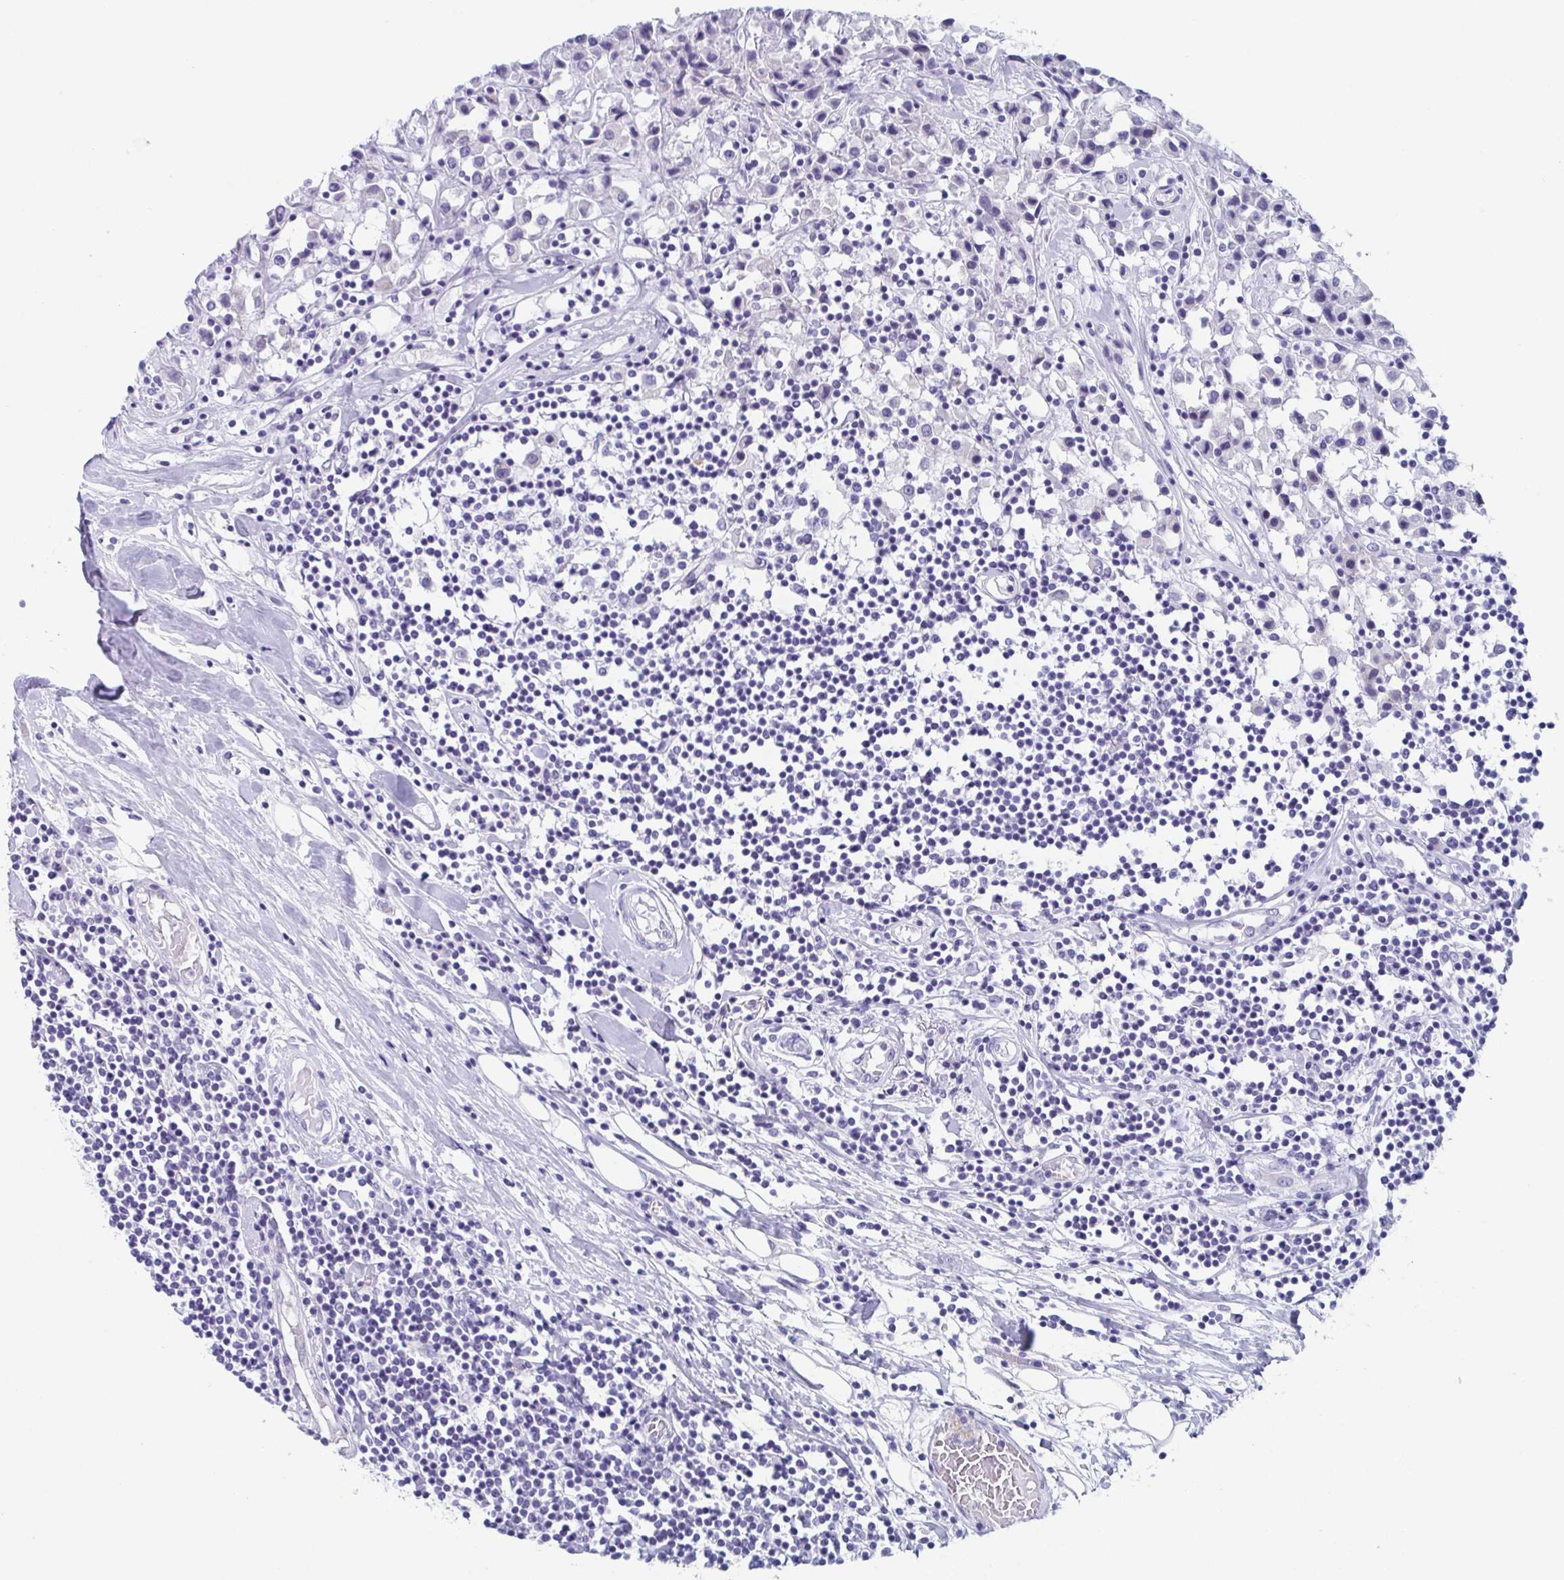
{"staining": {"intensity": "negative", "quantity": "none", "location": "none"}, "tissue": "breast cancer", "cell_type": "Tumor cells", "image_type": "cancer", "snomed": [{"axis": "morphology", "description": "Duct carcinoma"}, {"axis": "topography", "description": "Breast"}], "caption": "High power microscopy image of an immunohistochemistry micrograph of breast infiltrating ductal carcinoma, revealing no significant expression in tumor cells. Nuclei are stained in blue.", "gene": "LYRM2", "patient": {"sex": "female", "age": 61}}